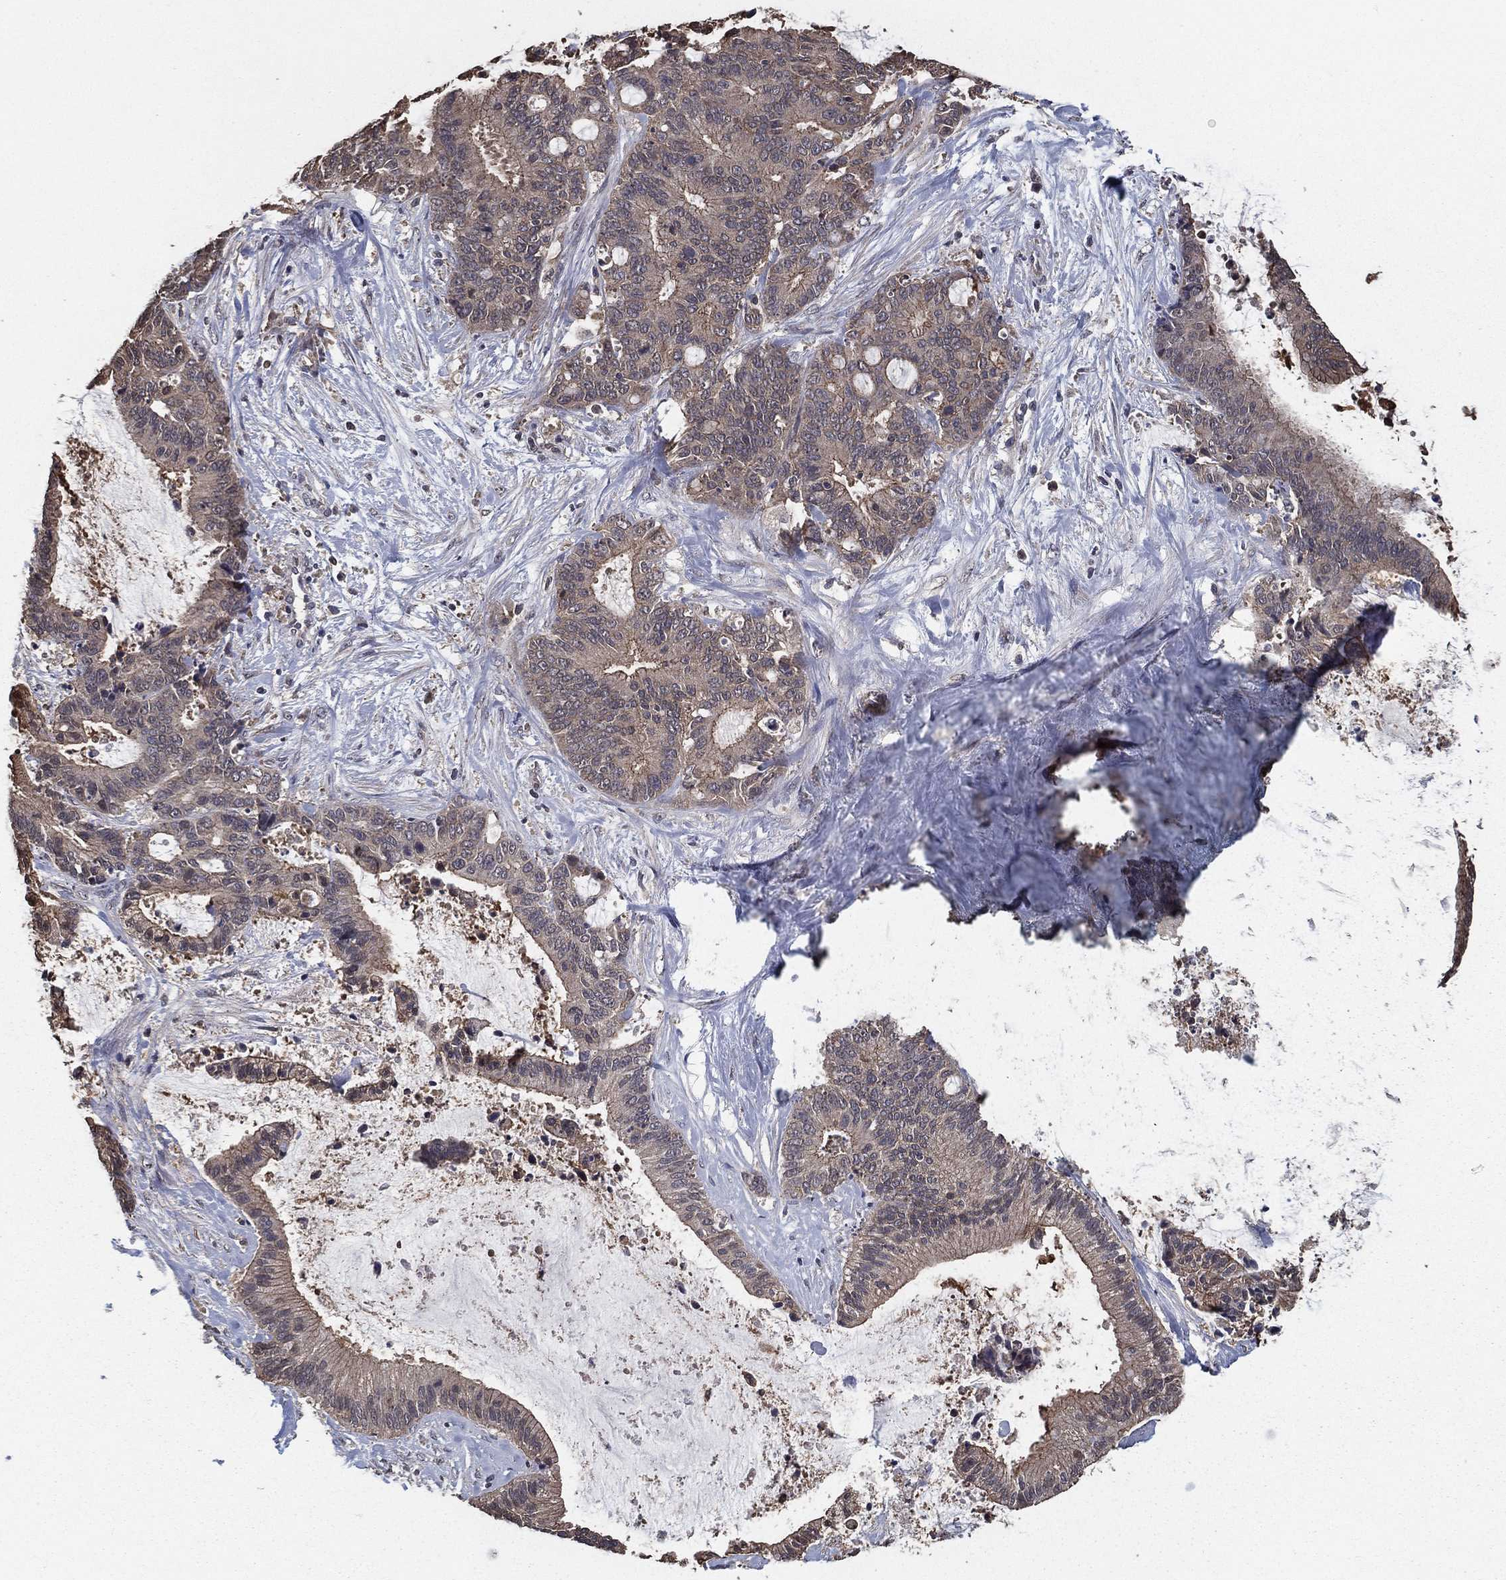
{"staining": {"intensity": "moderate", "quantity": "<25%", "location": "cytoplasmic/membranous"}, "tissue": "liver cancer", "cell_type": "Tumor cells", "image_type": "cancer", "snomed": [{"axis": "morphology", "description": "Cholangiocarcinoma"}, {"axis": "topography", "description": "Liver"}], "caption": "This is a photomicrograph of immunohistochemistry (IHC) staining of liver cholangiocarcinoma, which shows moderate staining in the cytoplasmic/membranous of tumor cells.", "gene": "PCNT", "patient": {"sex": "female", "age": 73}}